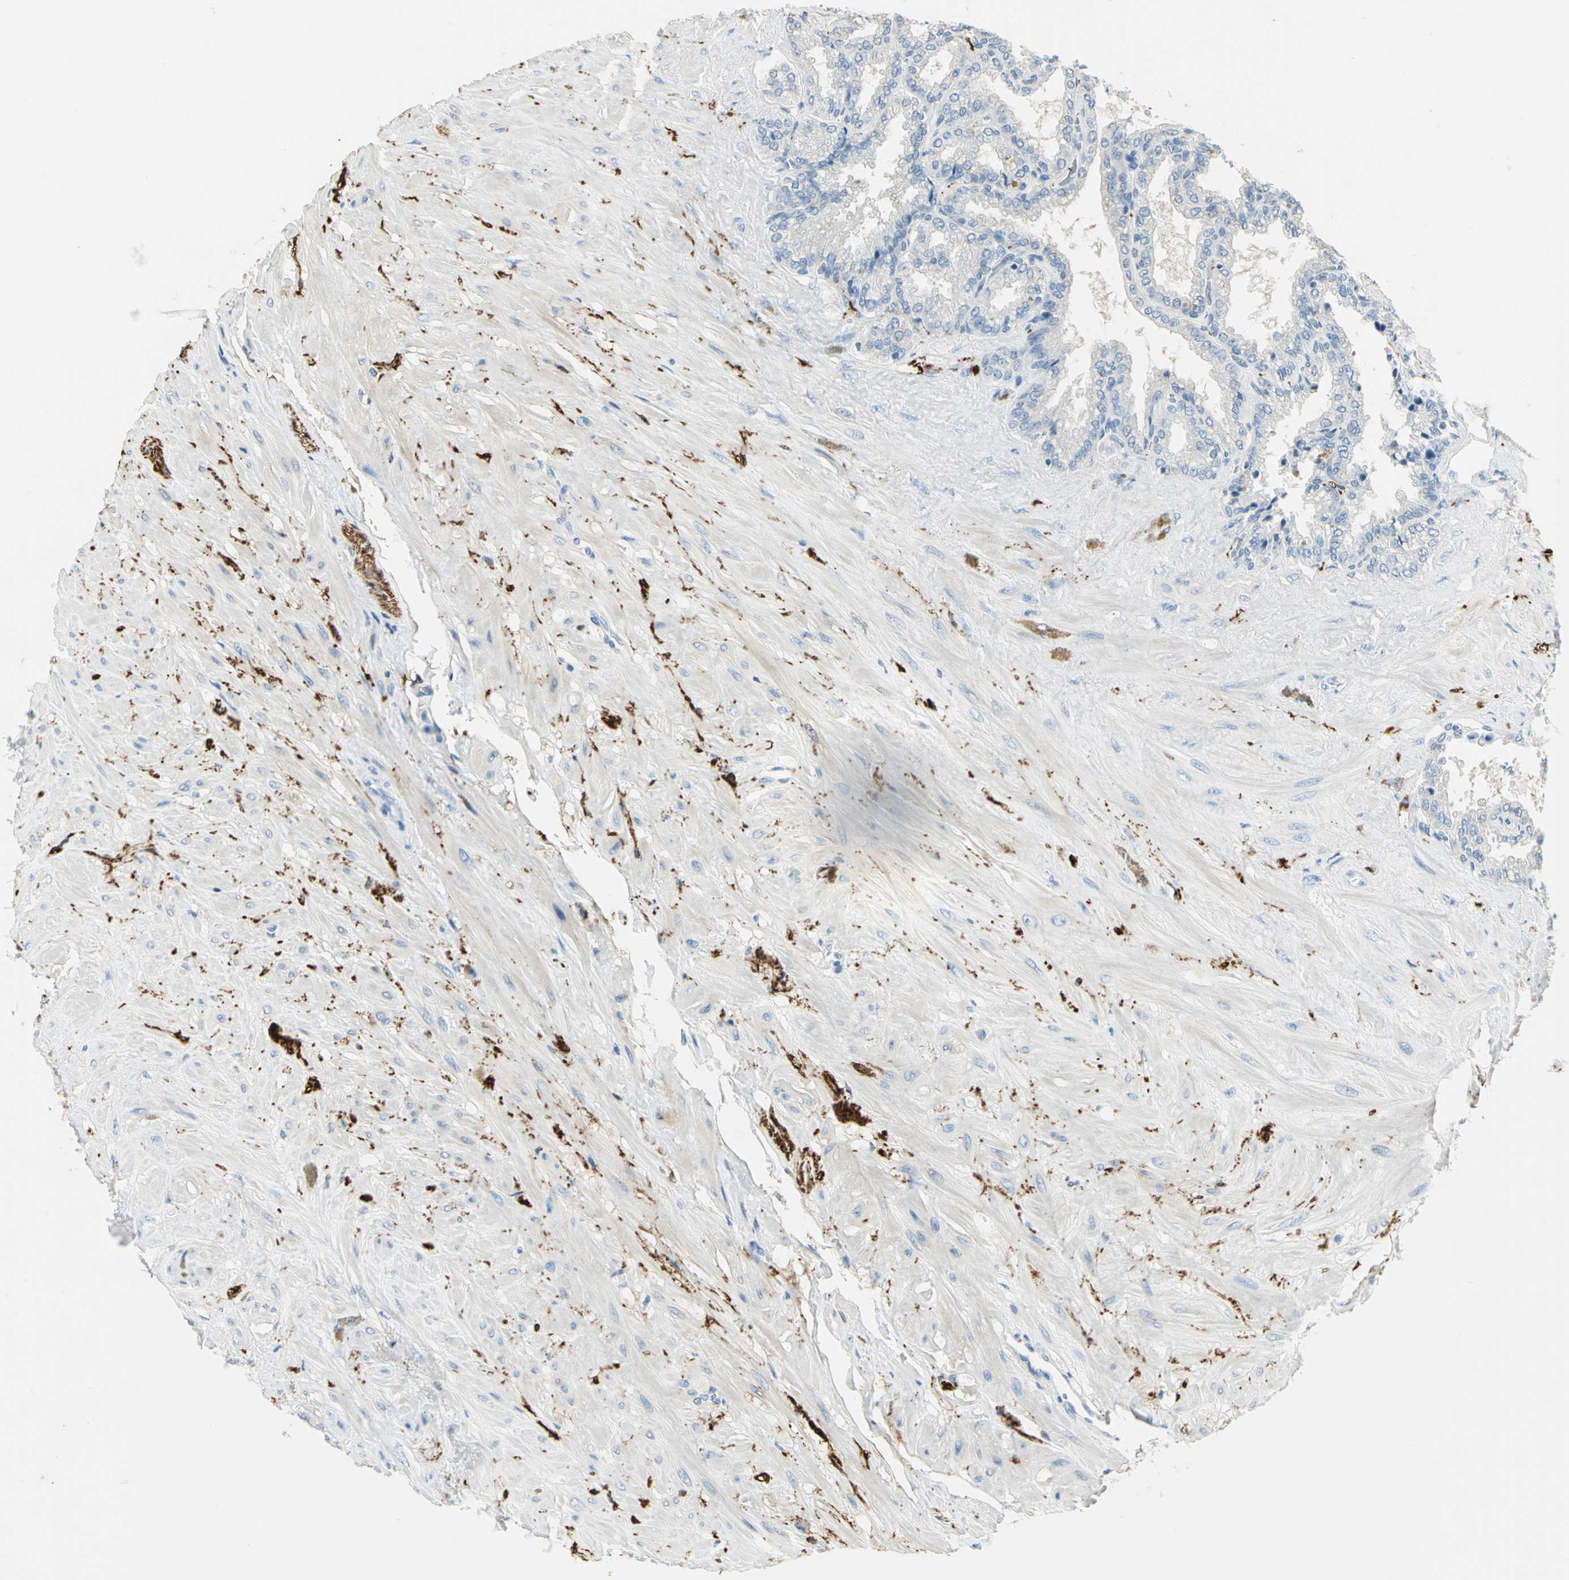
{"staining": {"intensity": "negative", "quantity": "none", "location": "none"}, "tissue": "seminal vesicle", "cell_type": "Glandular cells", "image_type": "normal", "snomed": [{"axis": "morphology", "description": "Normal tissue, NOS"}, {"axis": "topography", "description": "Seminal veicle"}], "caption": "This is a micrograph of immunohistochemistry staining of benign seminal vesicle, which shows no positivity in glandular cells.", "gene": "UCHL1", "patient": {"sex": "male", "age": 46}}